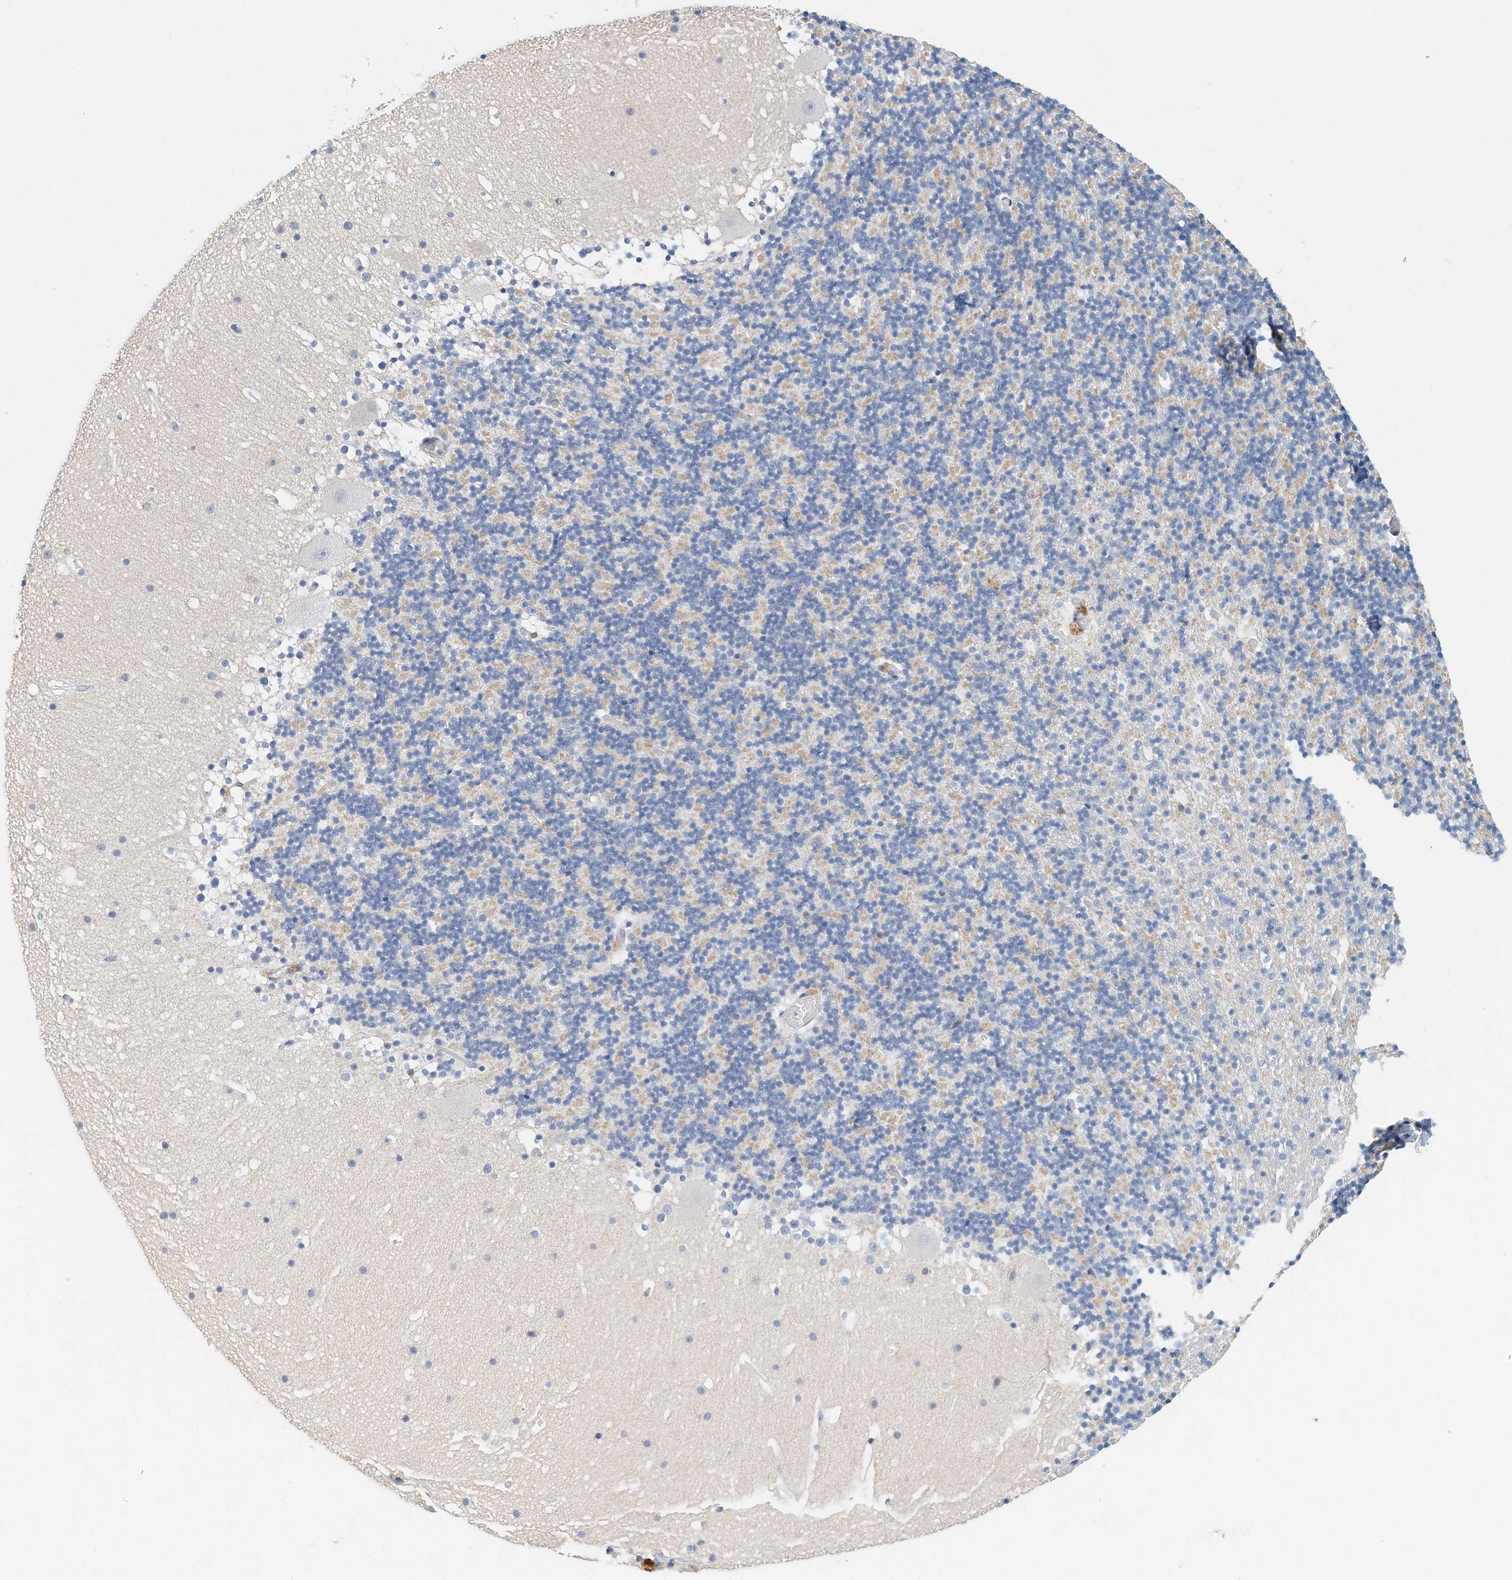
{"staining": {"intensity": "negative", "quantity": "none", "location": "none"}, "tissue": "cerebellum", "cell_type": "Cells in granular layer", "image_type": "normal", "snomed": [{"axis": "morphology", "description": "Normal tissue, NOS"}, {"axis": "topography", "description": "Cerebellum"}], "caption": "Immunohistochemistry (IHC) photomicrograph of benign human cerebellum stained for a protein (brown), which shows no positivity in cells in granular layer.", "gene": "MICAL1", "patient": {"sex": "male", "age": 57}}